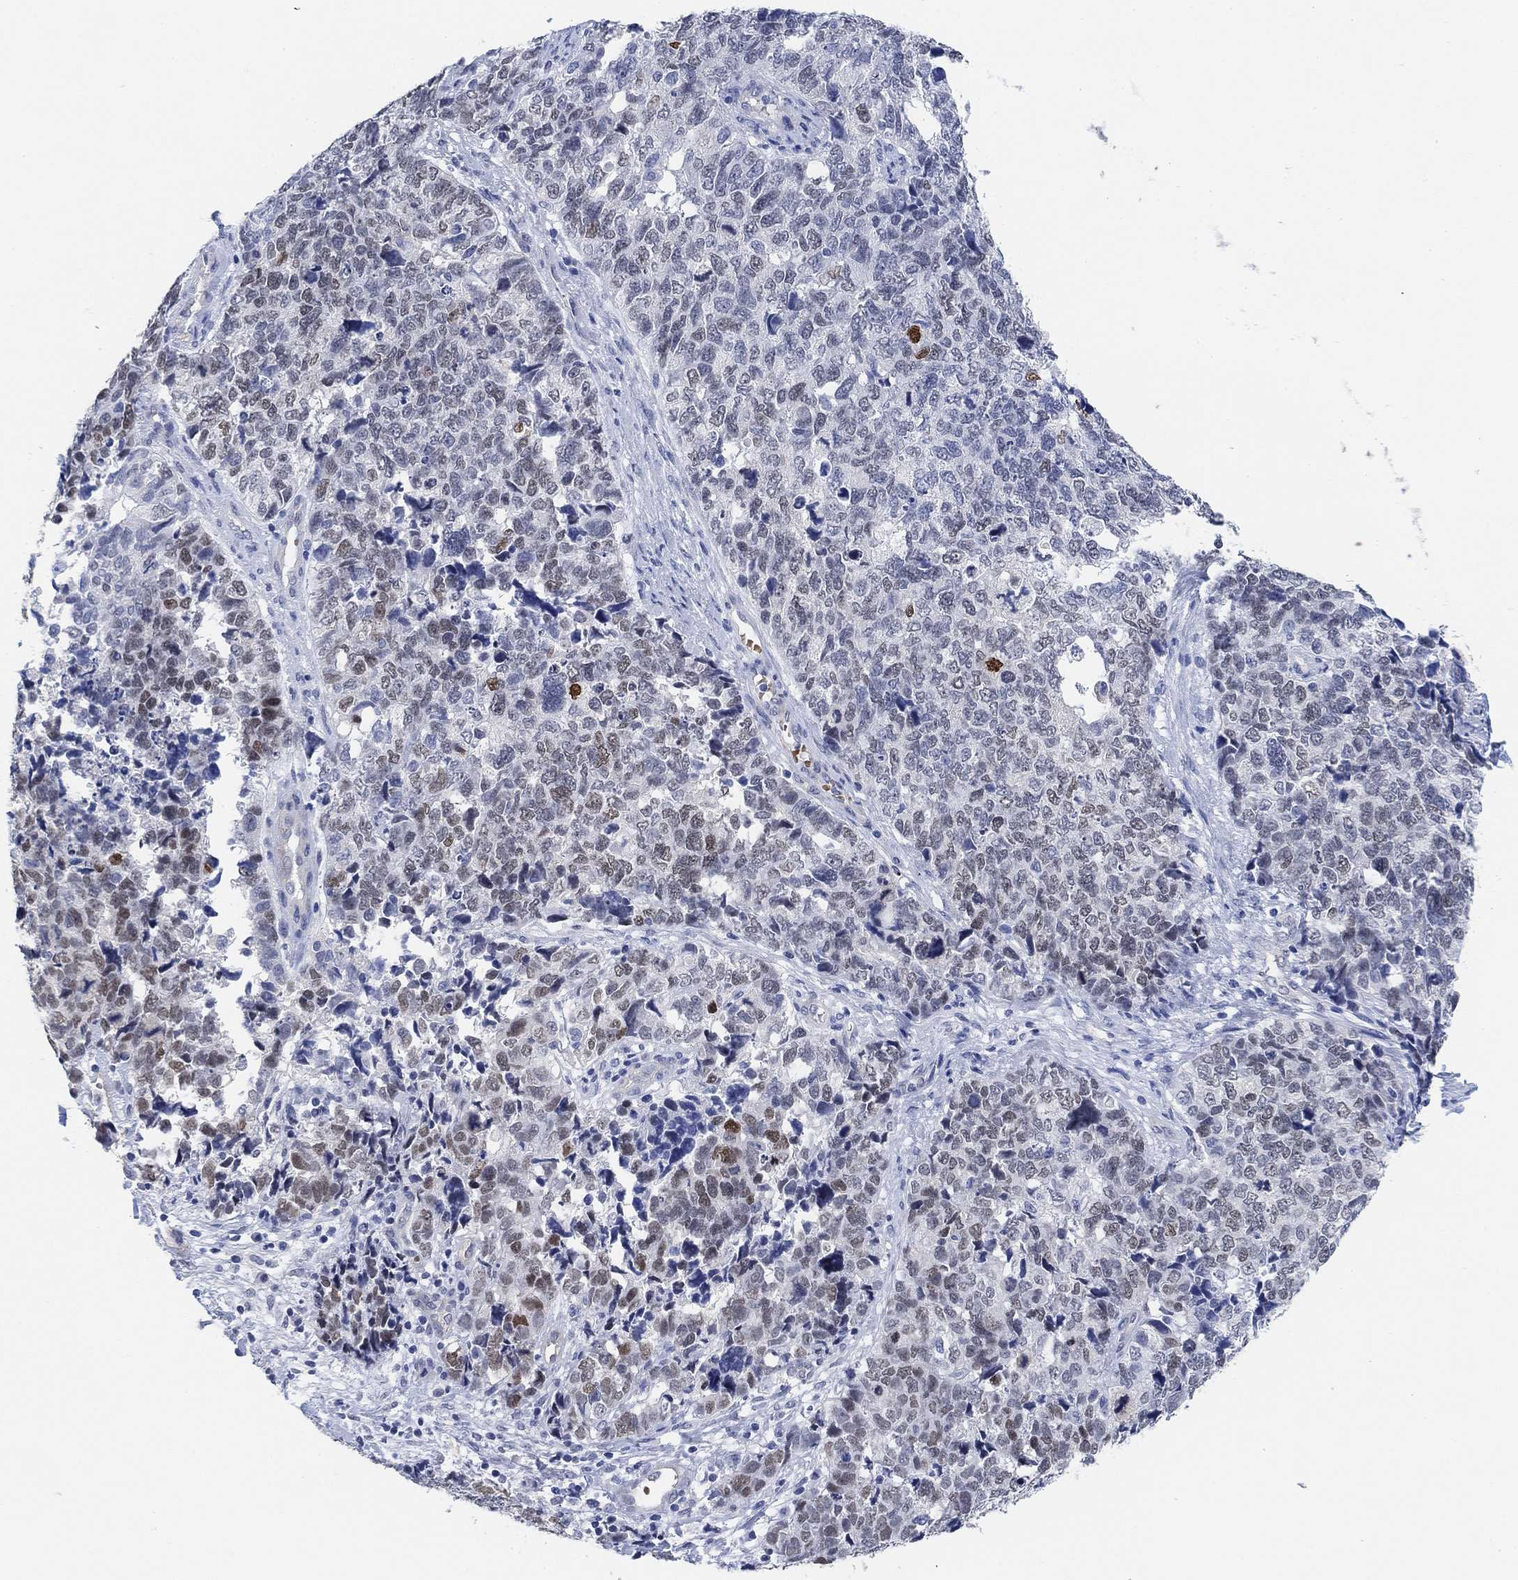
{"staining": {"intensity": "moderate", "quantity": "<25%", "location": "nuclear"}, "tissue": "cervical cancer", "cell_type": "Tumor cells", "image_type": "cancer", "snomed": [{"axis": "morphology", "description": "Squamous cell carcinoma, NOS"}, {"axis": "topography", "description": "Cervix"}], "caption": "Moderate nuclear positivity for a protein is appreciated in about <25% of tumor cells of cervical cancer using immunohistochemistry.", "gene": "PAX6", "patient": {"sex": "female", "age": 63}}